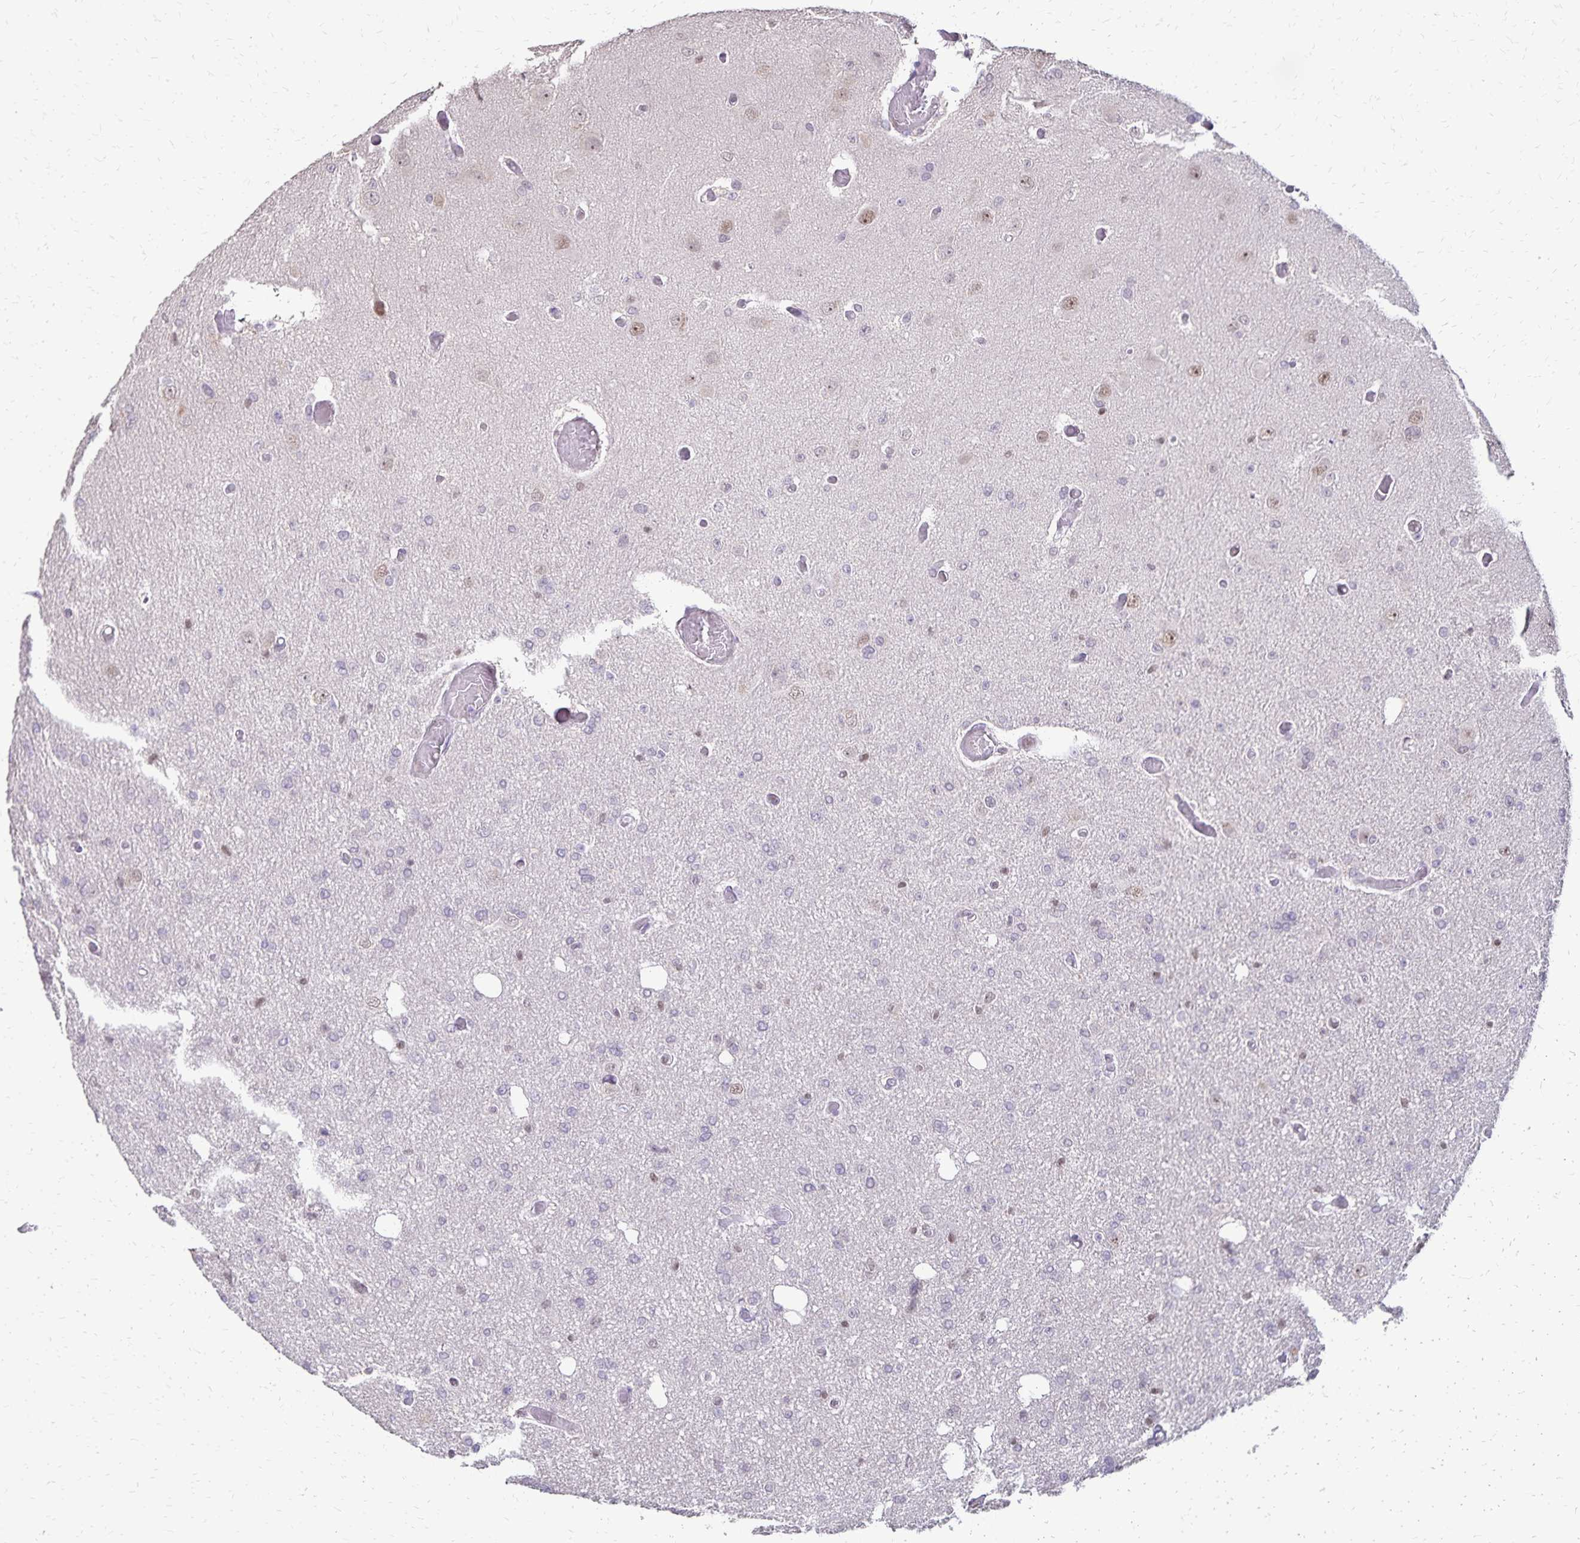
{"staining": {"intensity": "negative", "quantity": "none", "location": "none"}, "tissue": "glioma", "cell_type": "Tumor cells", "image_type": "cancer", "snomed": [{"axis": "morphology", "description": "Glioma, malignant, Low grade"}, {"axis": "topography", "description": "Brain"}], "caption": "IHC of human glioma reveals no expression in tumor cells.", "gene": "POLB", "patient": {"sex": "male", "age": 26}}